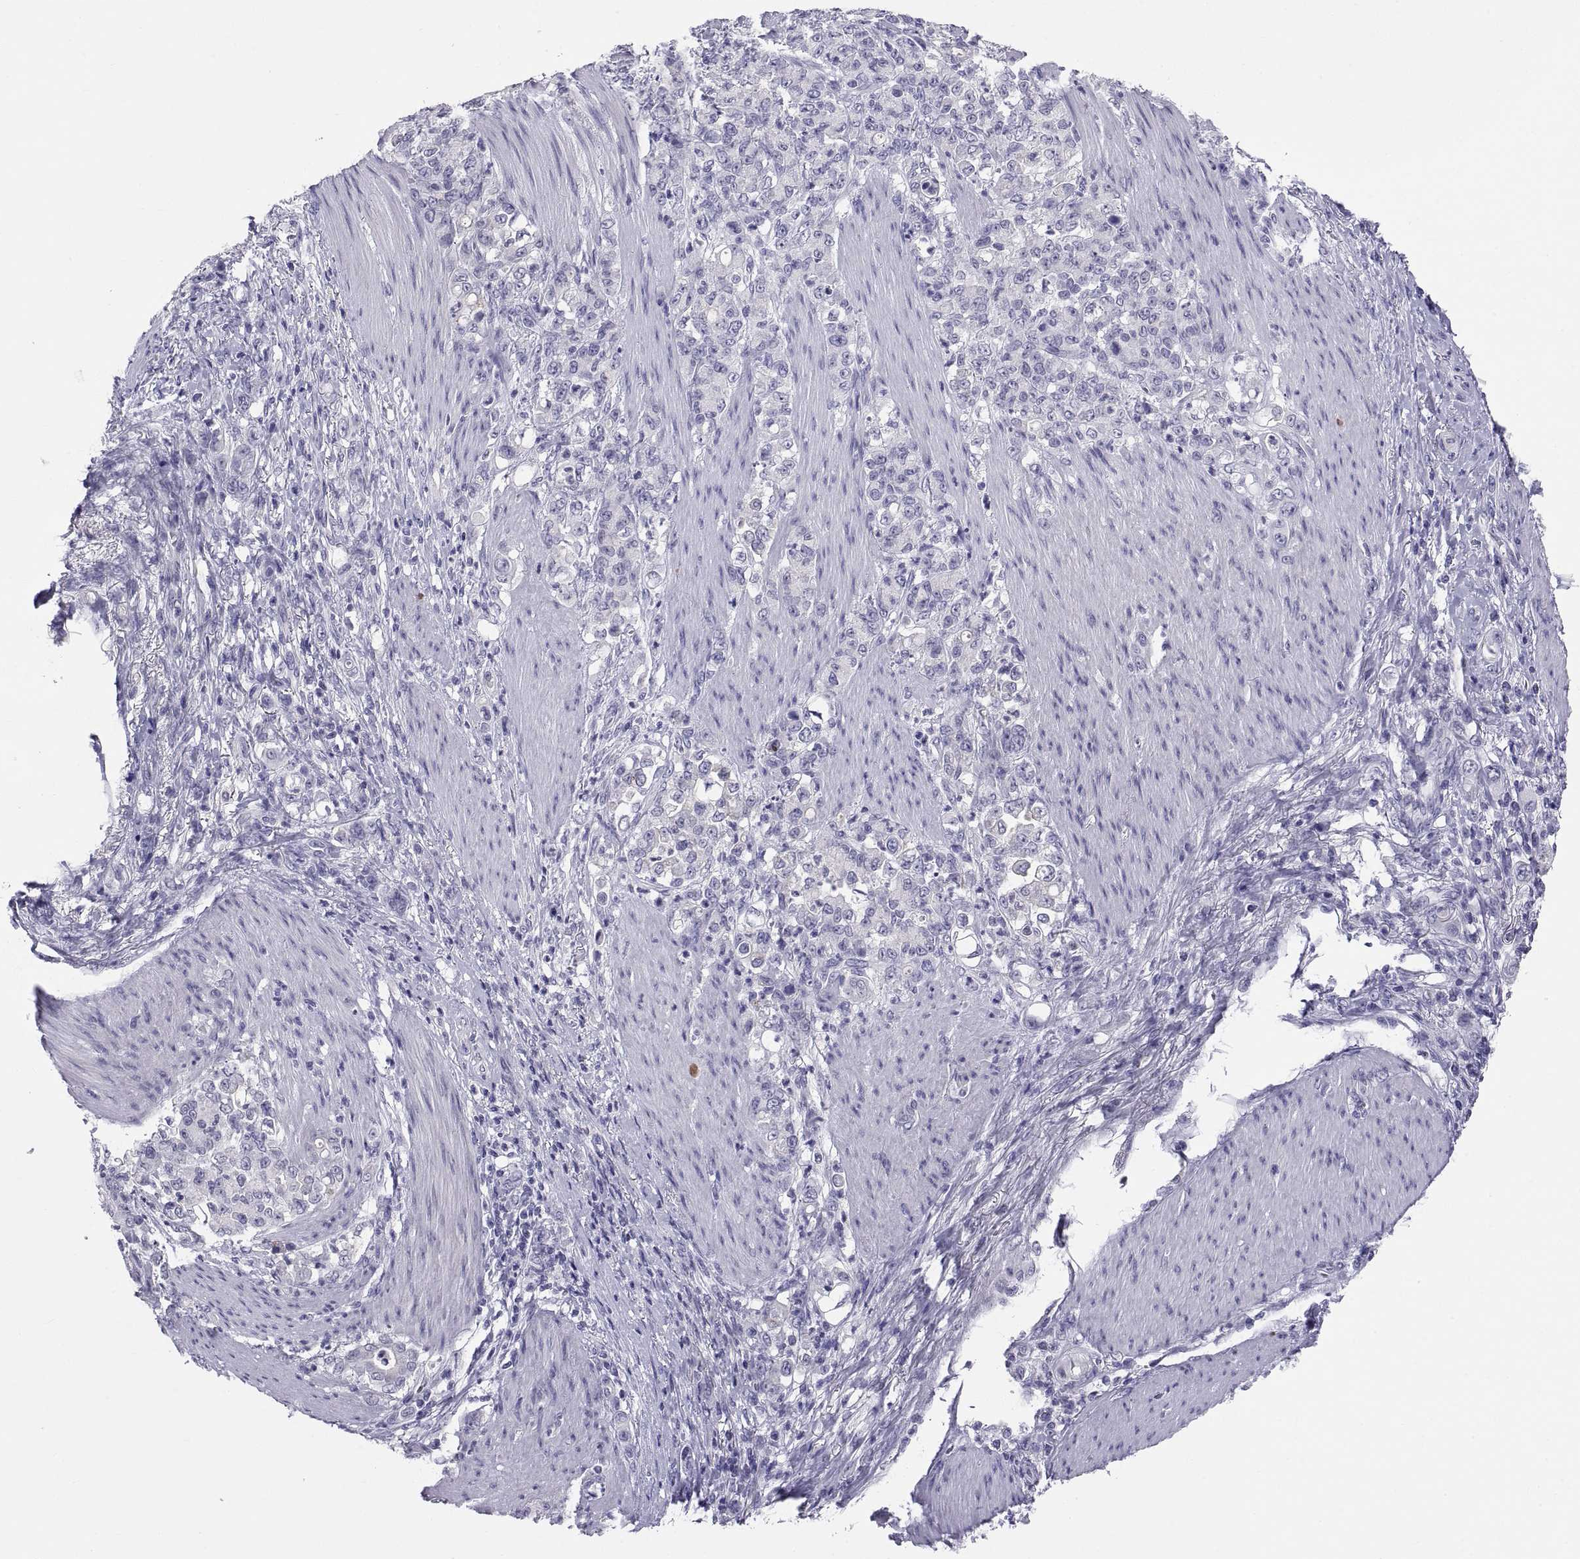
{"staining": {"intensity": "negative", "quantity": "none", "location": "none"}, "tissue": "stomach cancer", "cell_type": "Tumor cells", "image_type": "cancer", "snomed": [{"axis": "morphology", "description": "Adenocarcinoma, NOS"}, {"axis": "topography", "description": "Stomach"}], "caption": "Human stomach adenocarcinoma stained for a protein using IHC demonstrates no staining in tumor cells.", "gene": "TEX13A", "patient": {"sex": "female", "age": 79}}